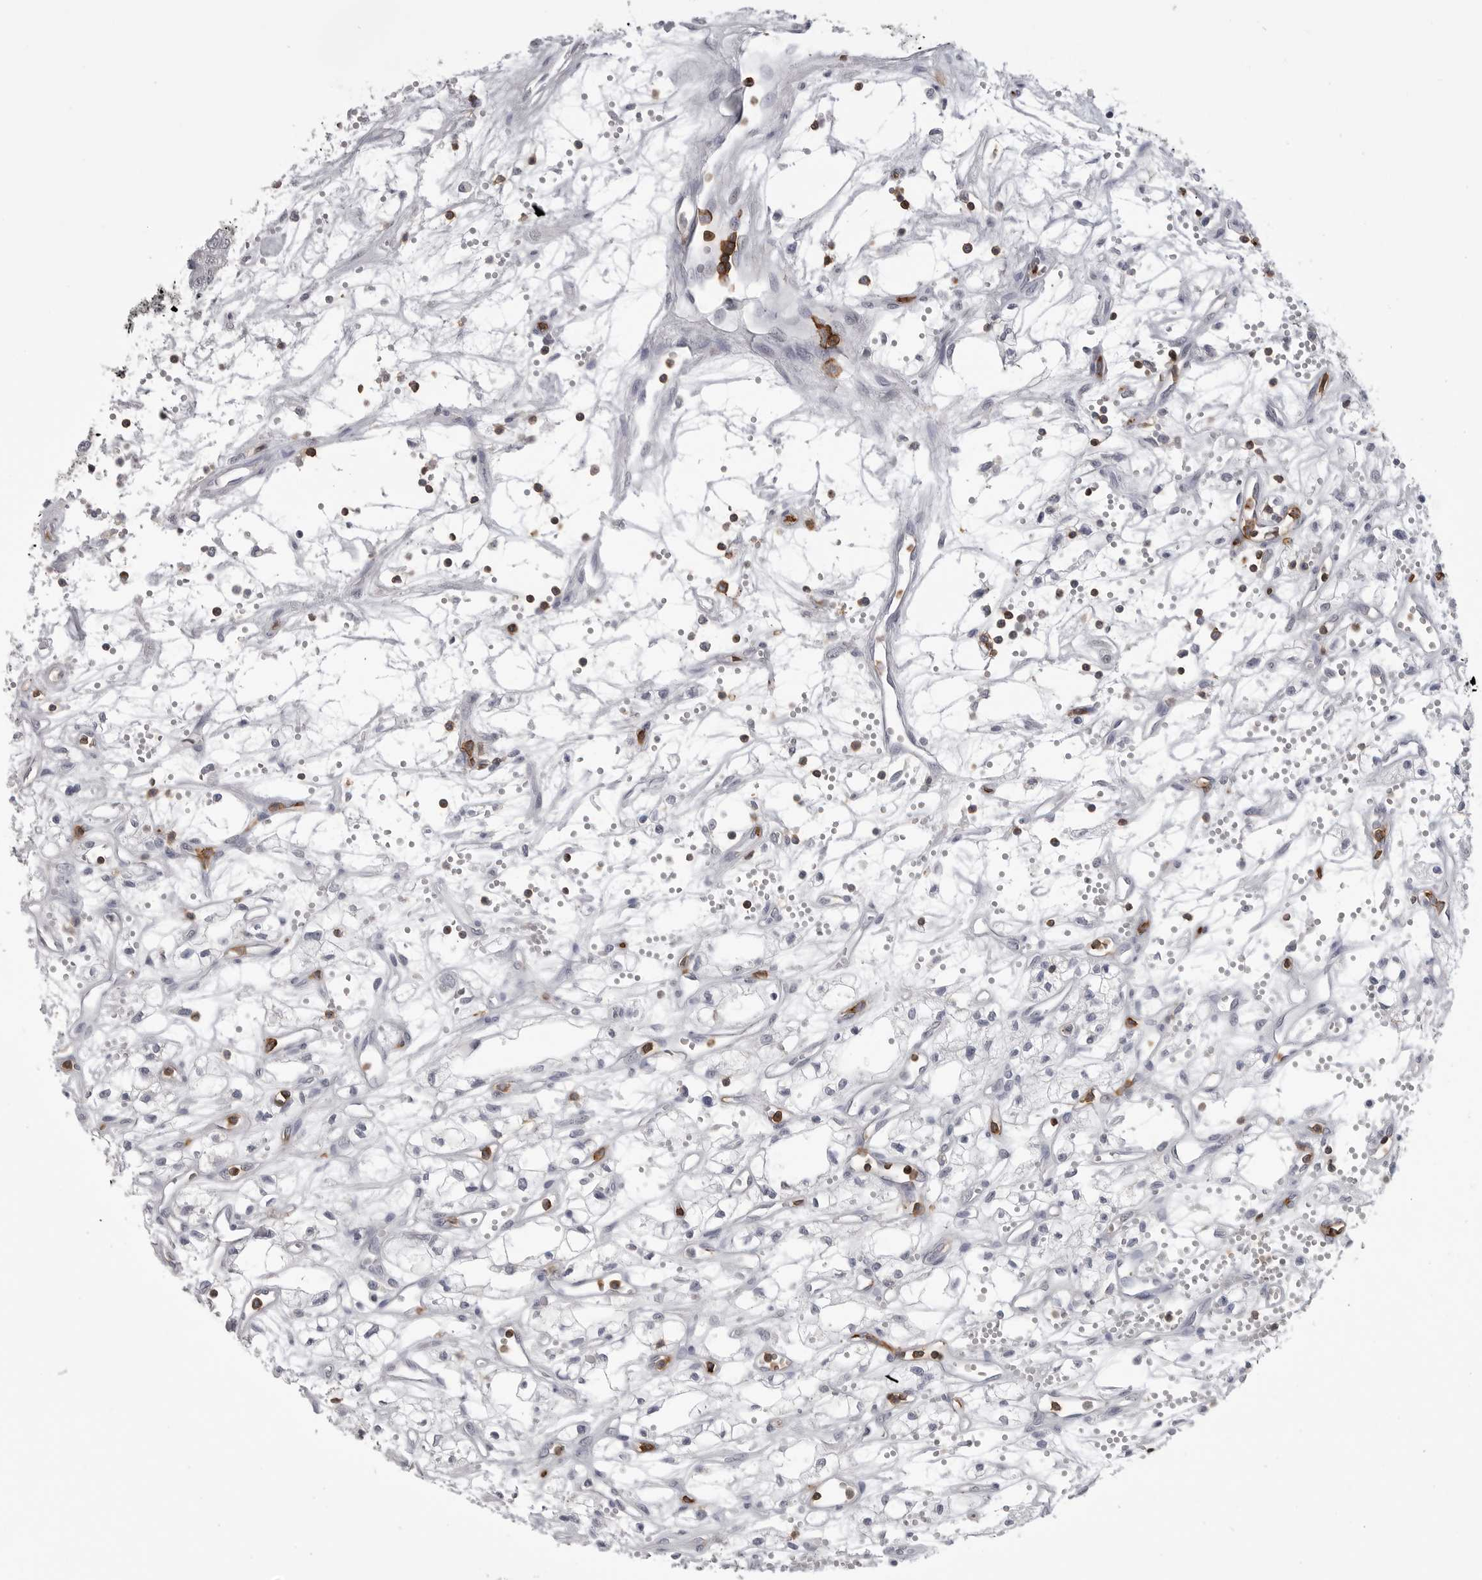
{"staining": {"intensity": "negative", "quantity": "none", "location": "none"}, "tissue": "renal cancer", "cell_type": "Tumor cells", "image_type": "cancer", "snomed": [{"axis": "morphology", "description": "Adenocarcinoma, NOS"}, {"axis": "topography", "description": "Kidney"}], "caption": "DAB (3,3'-diaminobenzidine) immunohistochemical staining of renal cancer (adenocarcinoma) demonstrates no significant positivity in tumor cells. The staining was performed using DAB to visualize the protein expression in brown, while the nuclei were stained in blue with hematoxylin (Magnification: 20x).", "gene": "ITGAL", "patient": {"sex": "male", "age": 59}}